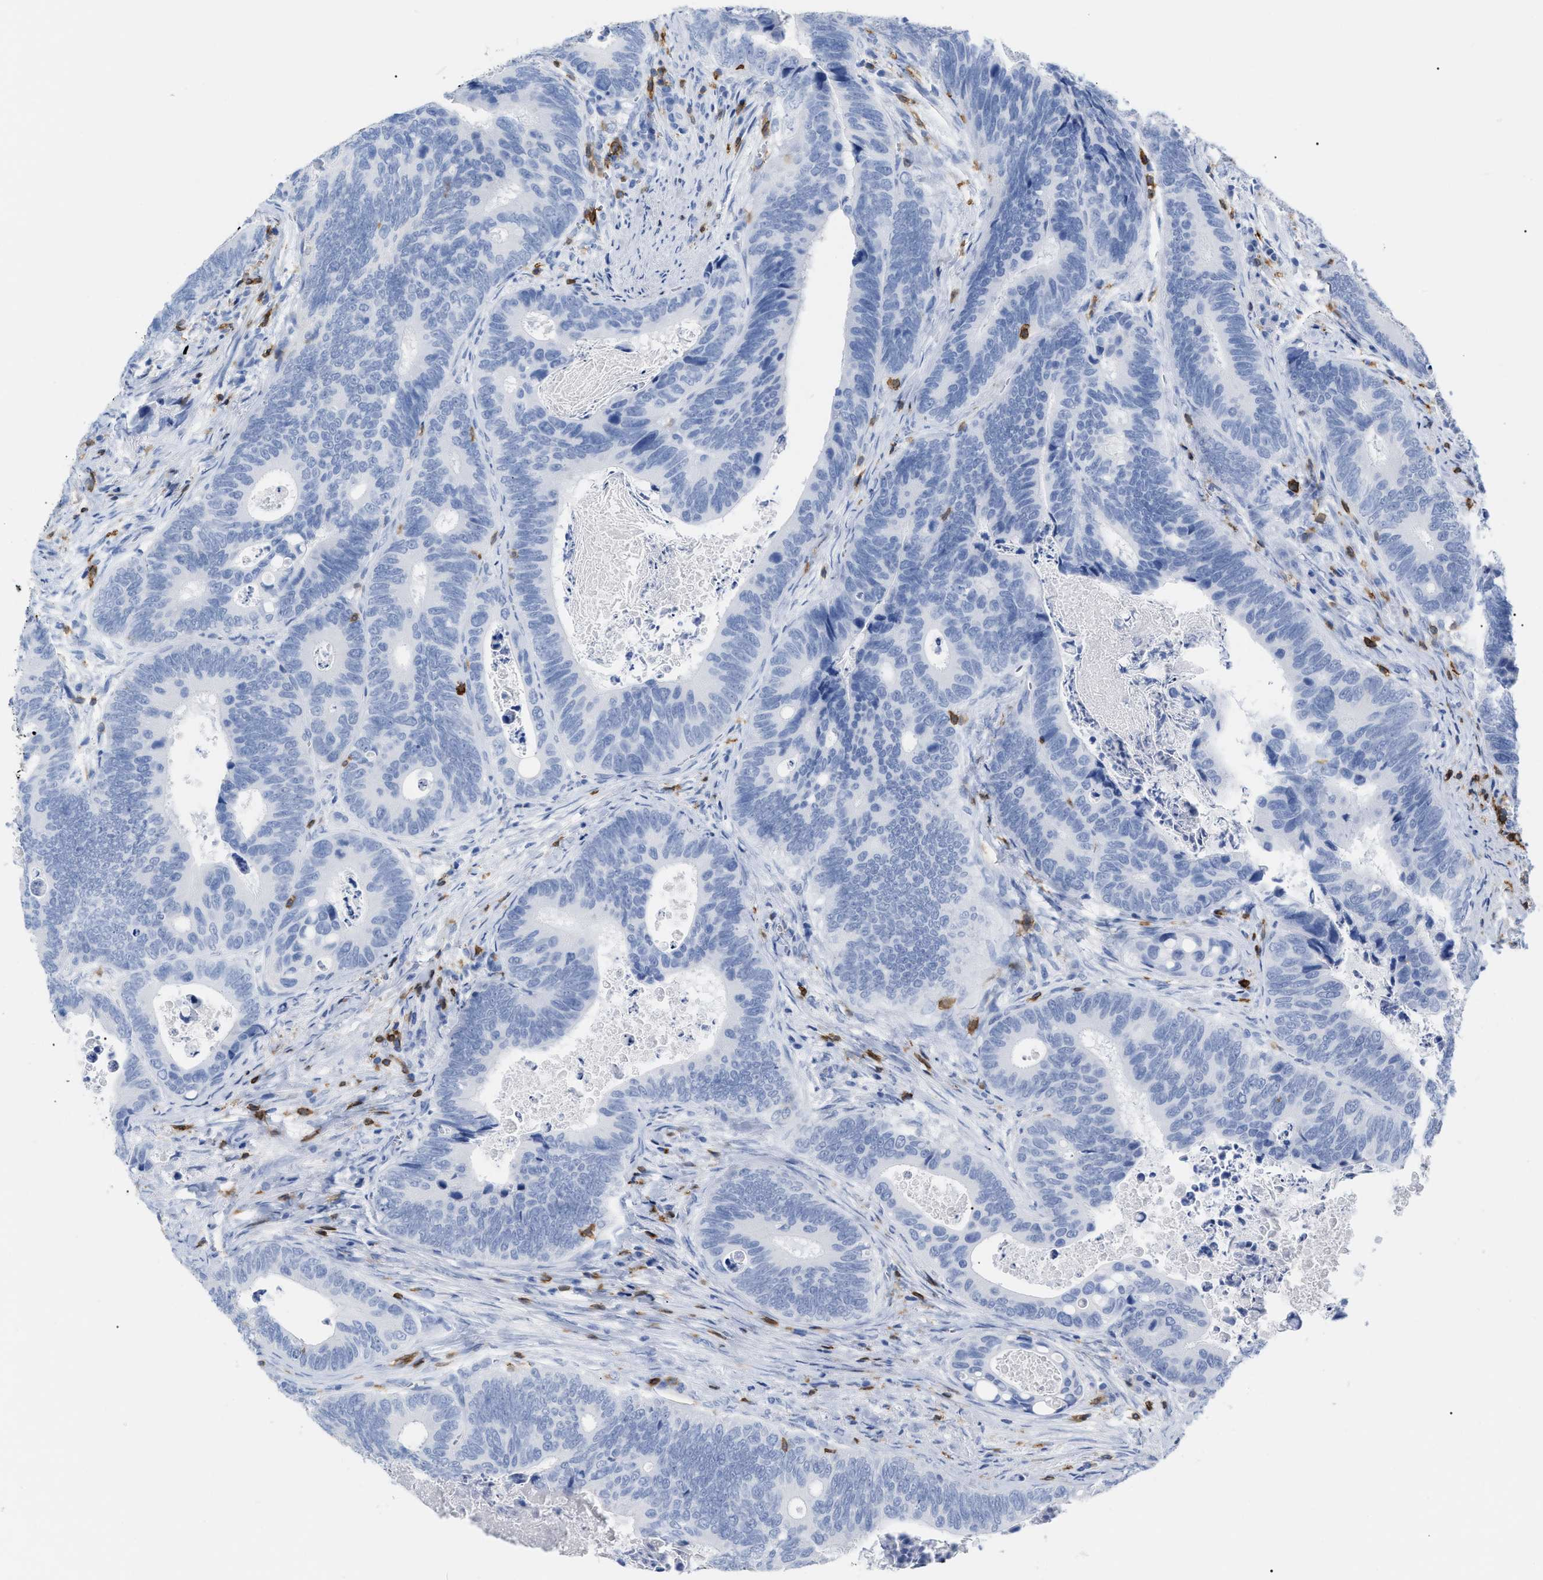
{"staining": {"intensity": "negative", "quantity": "none", "location": "none"}, "tissue": "colorectal cancer", "cell_type": "Tumor cells", "image_type": "cancer", "snomed": [{"axis": "morphology", "description": "Inflammation, NOS"}, {"axis": "morphology", "description": "Adenocarcinoma, NOS"}, {"axis": "topography", "description": "Colon"}], "caption": "This image is of colorectal adenocarcinoma stained with IHC to label a protein in brown with the nuclei are counter-stained blue. There is no expression in tumor cells.", "gene": "CD5", "patient": {"sex": "male", "age": 72}}